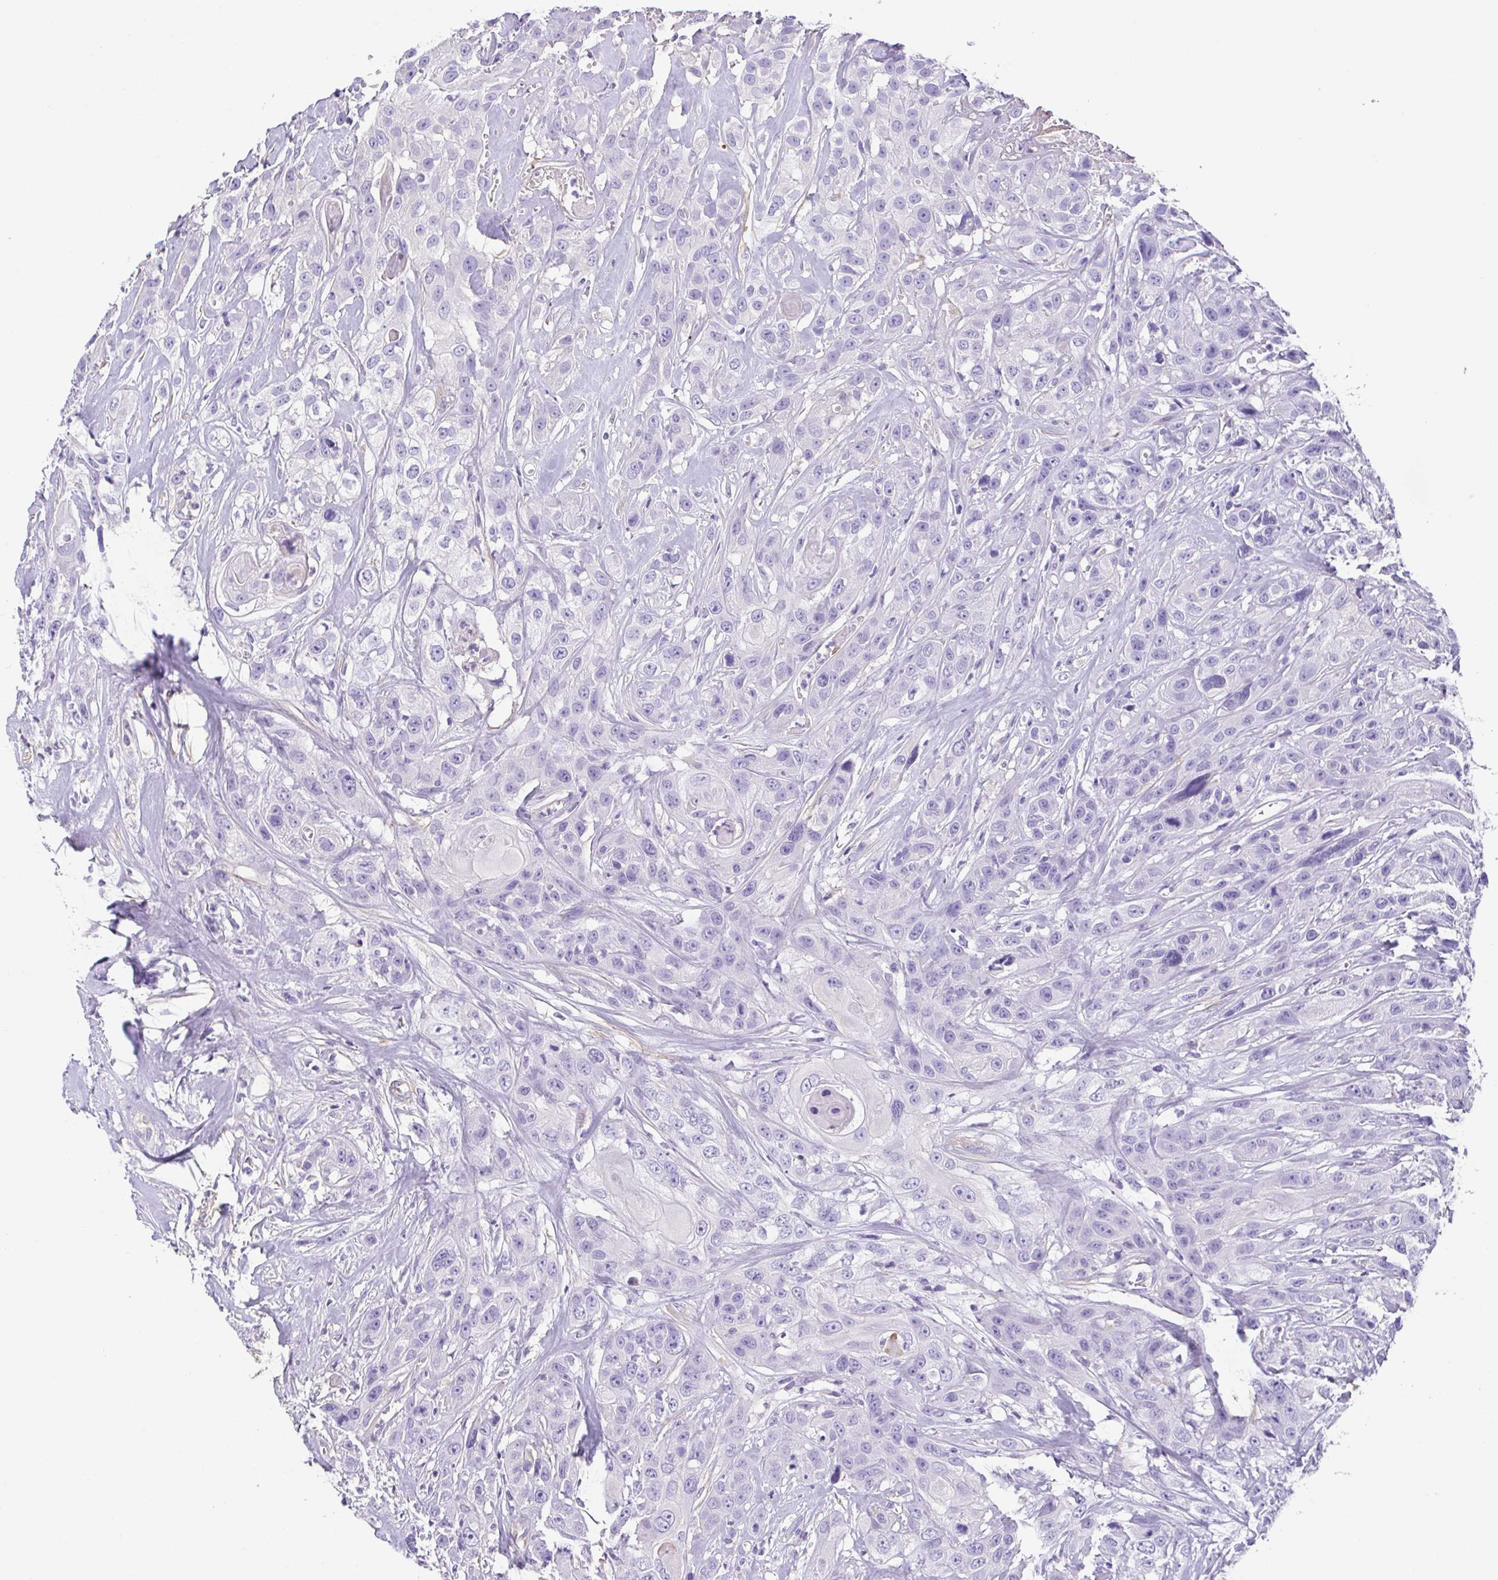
{"staining": {"intensity": "negative", "quantity": "none", "location": "none"}, "tissue": "head and neck cancer", "cell_type": "Tumor cells", "image_type": "cancer", "snomed": [{"axis": "morphology", "description": "Squamous cell carcinoma, NOS"}, {"axis": "topography", "description": "Head-Neck"}], "caption": "A photomicrograph of head and neck cancer stained for a protein exhibits no brown staining in tumor cells. (Stains: DAB IHC with hematoxylin counter stain, Microscopy: brightfield microscopy at high magnification).", "gene": "MYL6", "patient": {"sex": "male", "age": 57}}